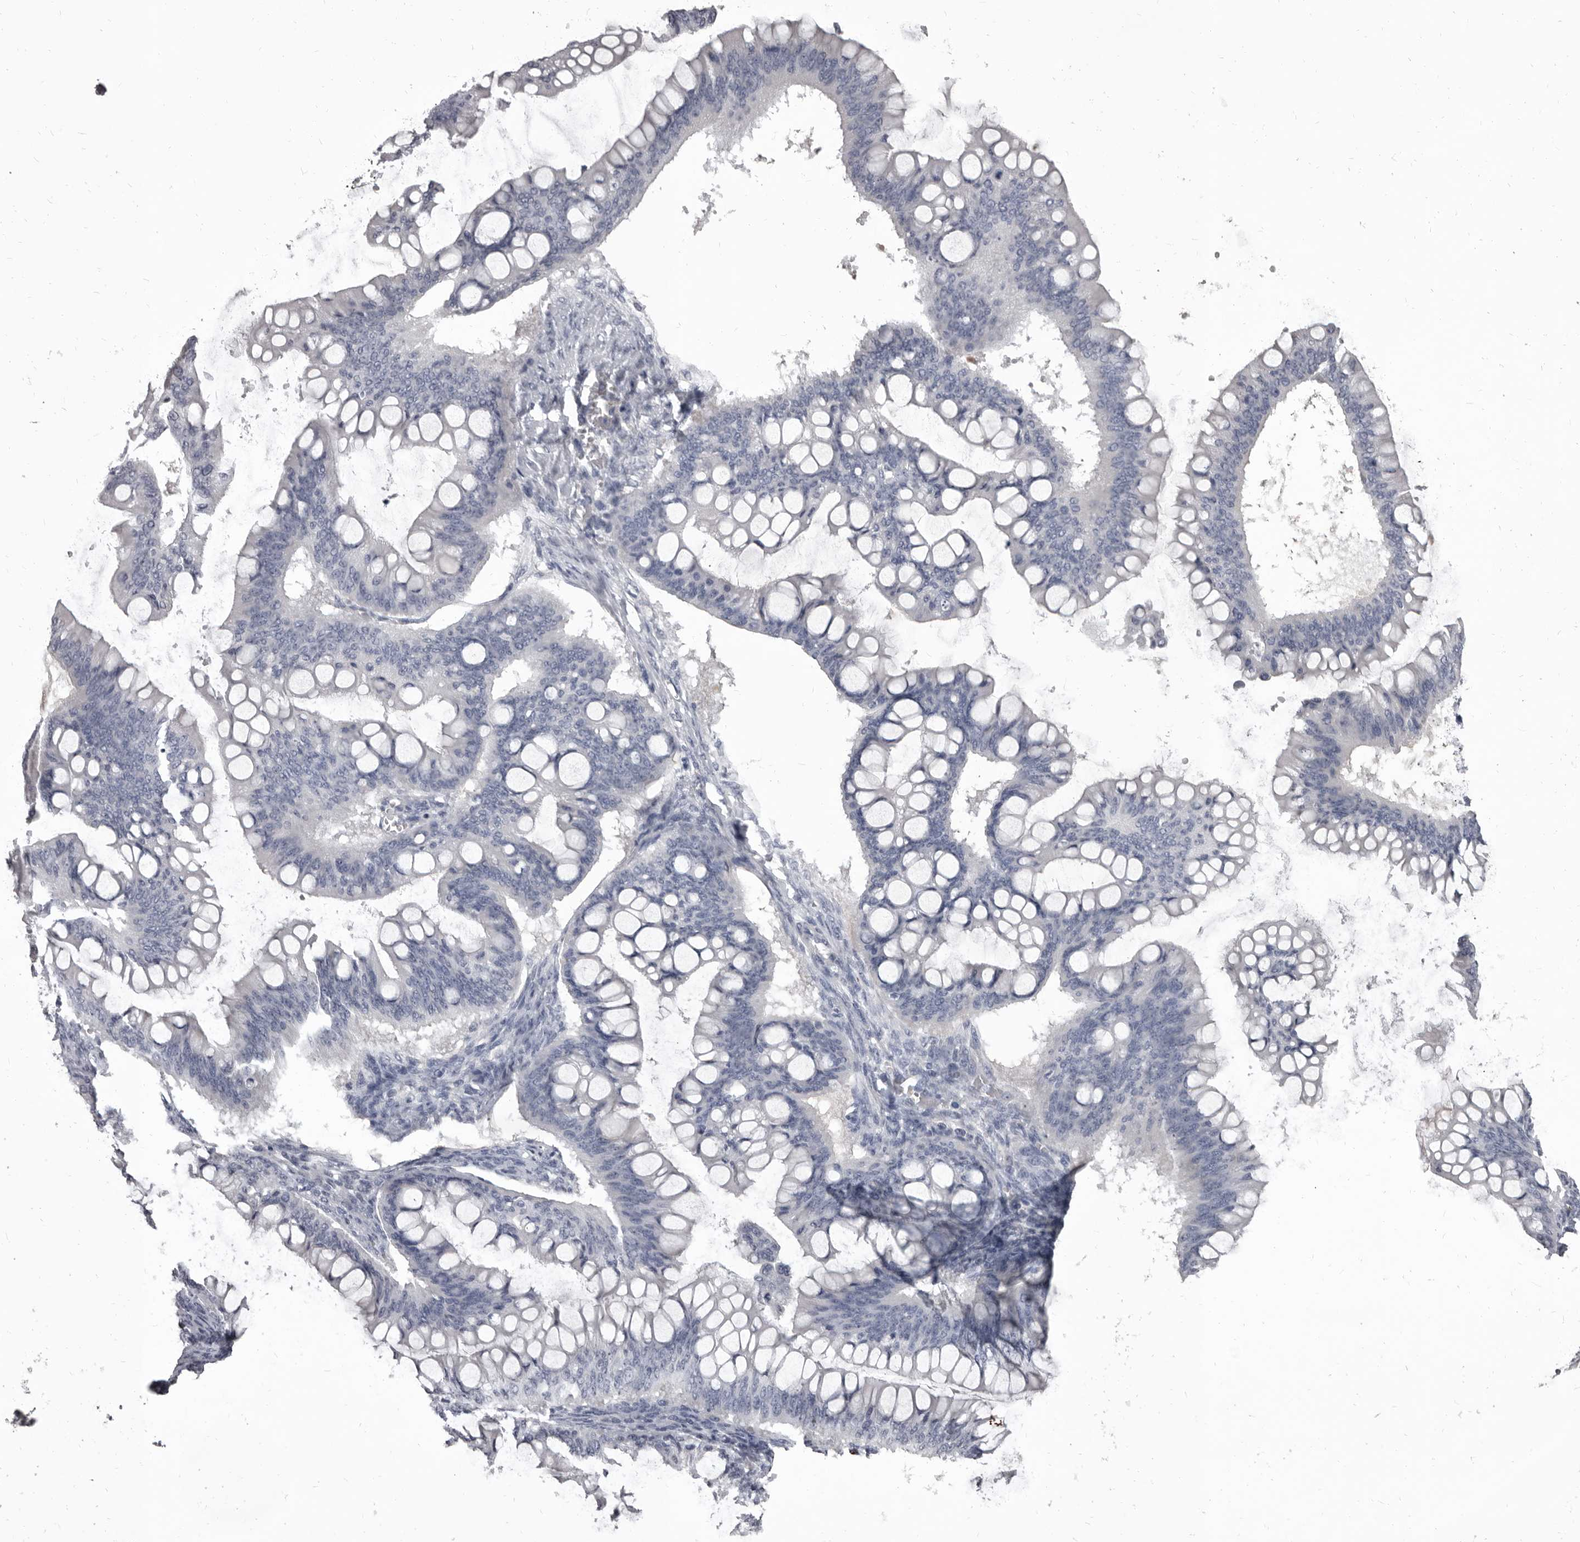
{"staining": {"intensity": "negative", "quantity": "none", "location": "none"}, "tissue": "ovarian cancer", "cell_type": "Tumor cells", "image_type": "cancer", "snomed": [{"axis": "morphology", "description": "Cystadenocarcinoma, mucinous, NOS"}, {"axis": "topography", "description": "Ovary"}], "caption": "An immunohistochemistry (IHC) photomicrograph of ovarian mucinous cystadenocarcinoma is shown. There is no staining in tumor cells of ovarian mucinous cystadenocarcinoma. (Stains: DAB (3,3'-diaminobenzidine) IHC with hematoxylin counter stain, Microscopy: brightfield microscopy at high magnification).", "gene": "GZMH", "patient": {"sex": "female", "age": 73}}